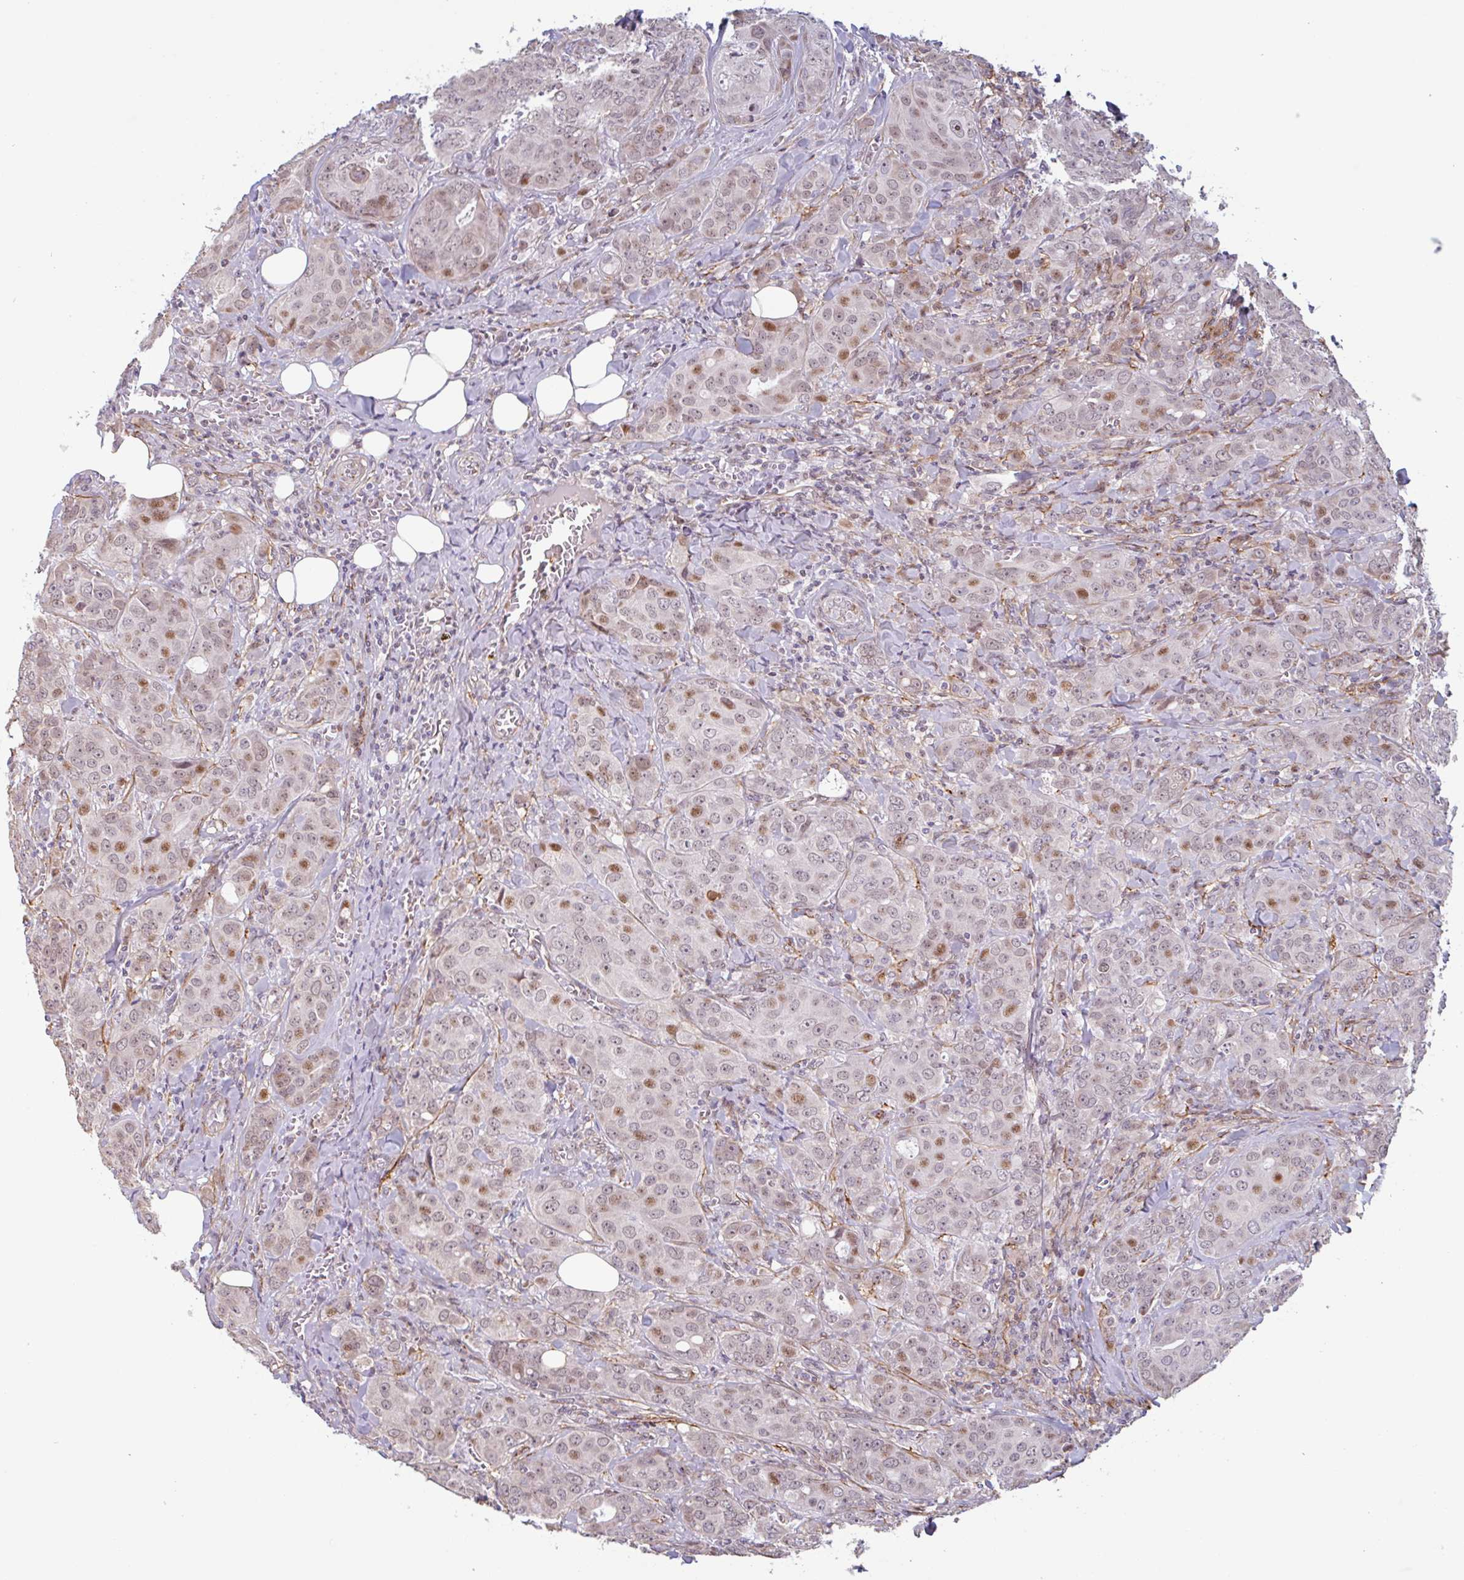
{"staining": {"intensity": "moderate", "quantity": "<25%", "location": "nuclear"}, "tissue": "breast cancer", "cell_type": "Tumor cells", "image_type": "cancer", "snomed": [{"axis": "morphology", "description": "Duct carcinoma"}, {"axis": "topography", "description": "Breast"}], "caption": "Moderate nuclear protein expression is appreciated in about <25% of tumor cells in intraductal carcinoma (breast).", "gene": "TMEM119", "patient": {"sex": "female", "age": 43}}